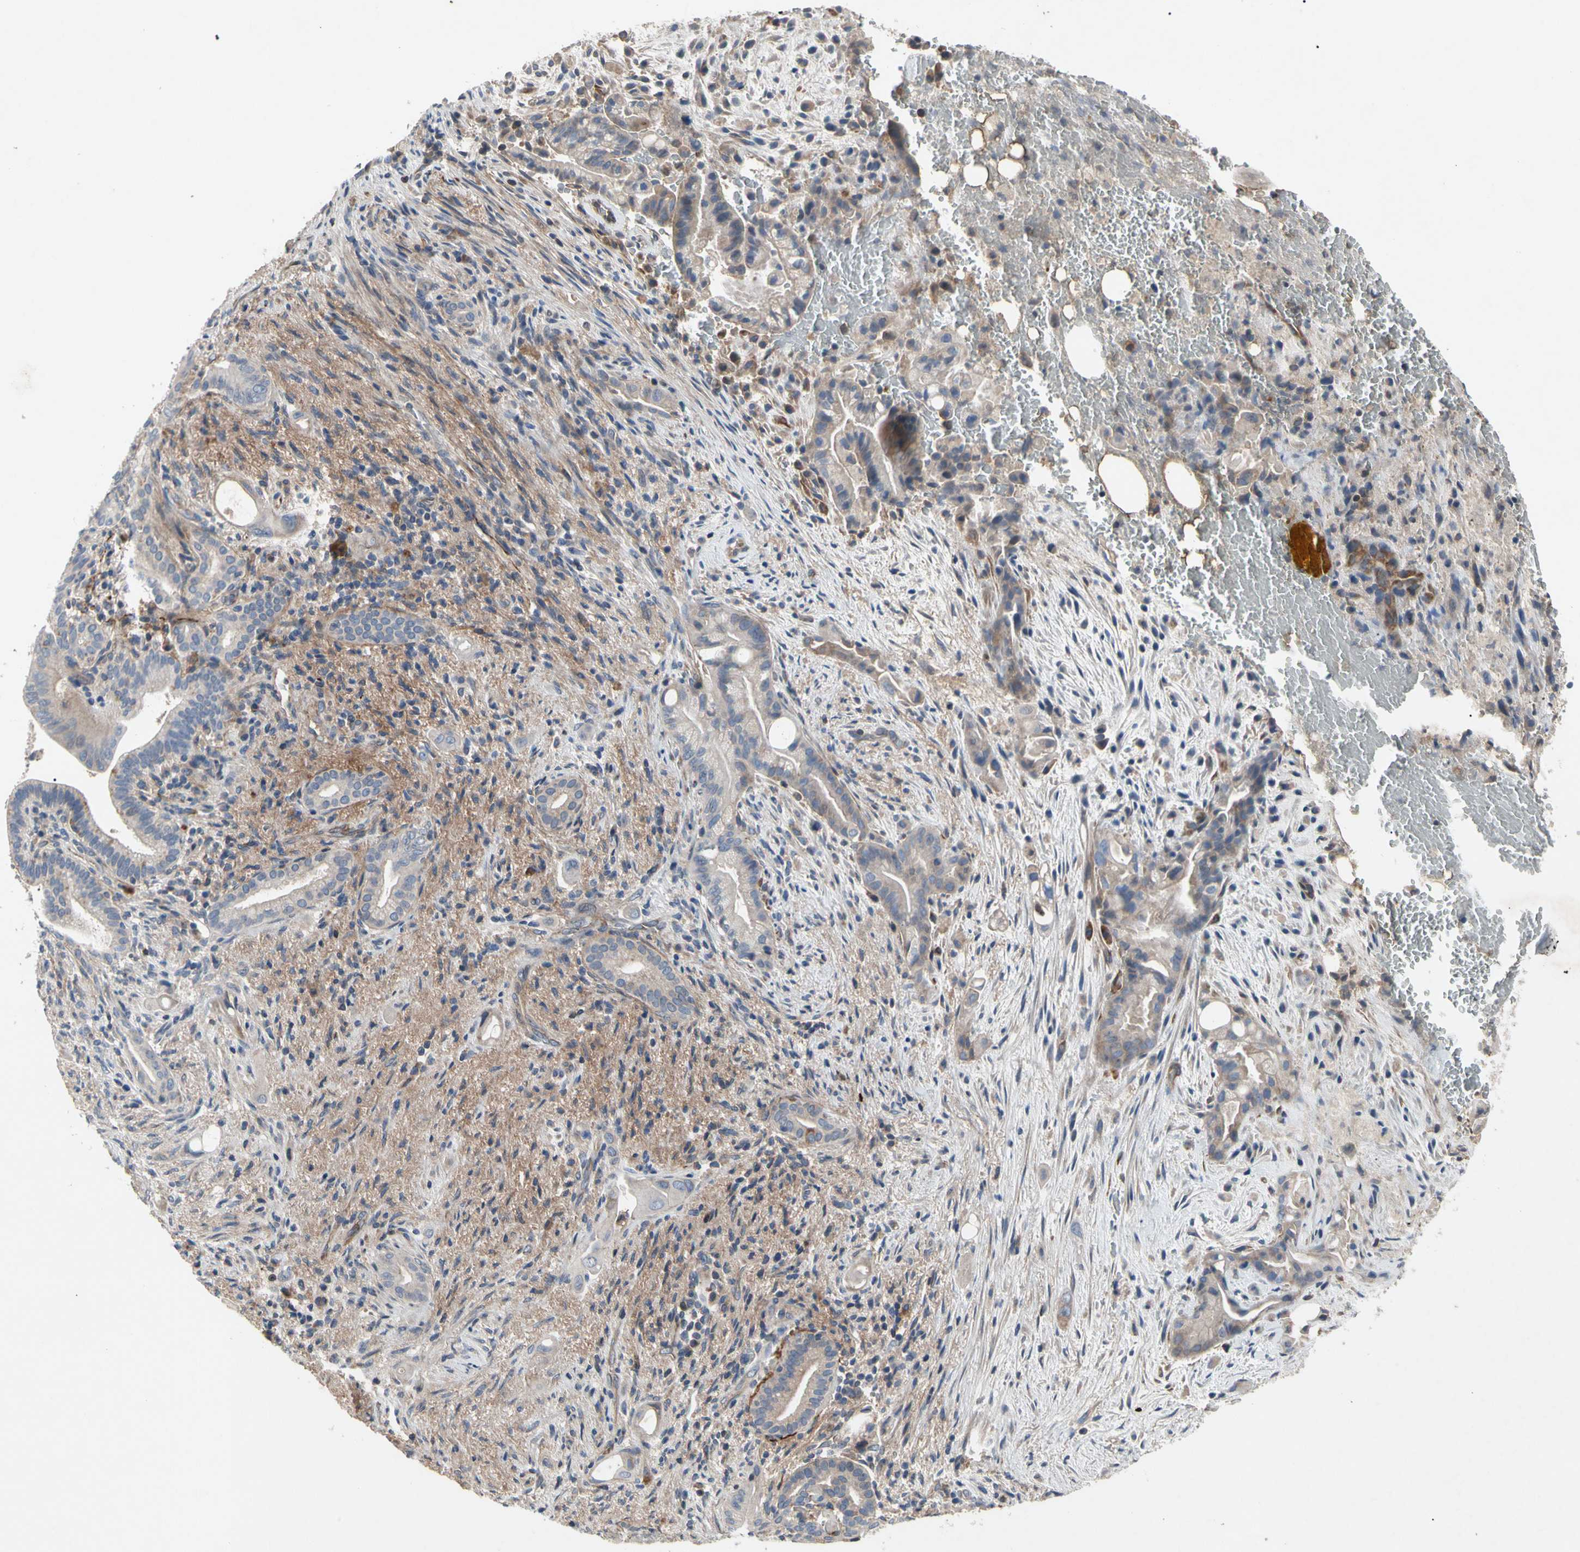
{"staining": {"intensity": "negative", "quantity": "none", "location": "none"}, "tissue": "liver cancer", "cell_type": "Tumor cells", "image_type": "cancer", "snomed": [{"axis": "morphology", "description": "Cholangiocarcinoma"}, {"axis": "topography", "description": "Liver"}], "caption": "High magnification brightfield microscopy of liver cancer stained with DAB (3,3'-diaminobenzidine) (brown) and counterstained with hematoxylin (blue): tumor cells show no significant positivity. (Brightfield microscopy of DAB (3,3'-diaminobenzidine) immunohistochemistry at high magnification).", "gene": "CRTAC1", "patient": {"sex": "female", "age": 68}}